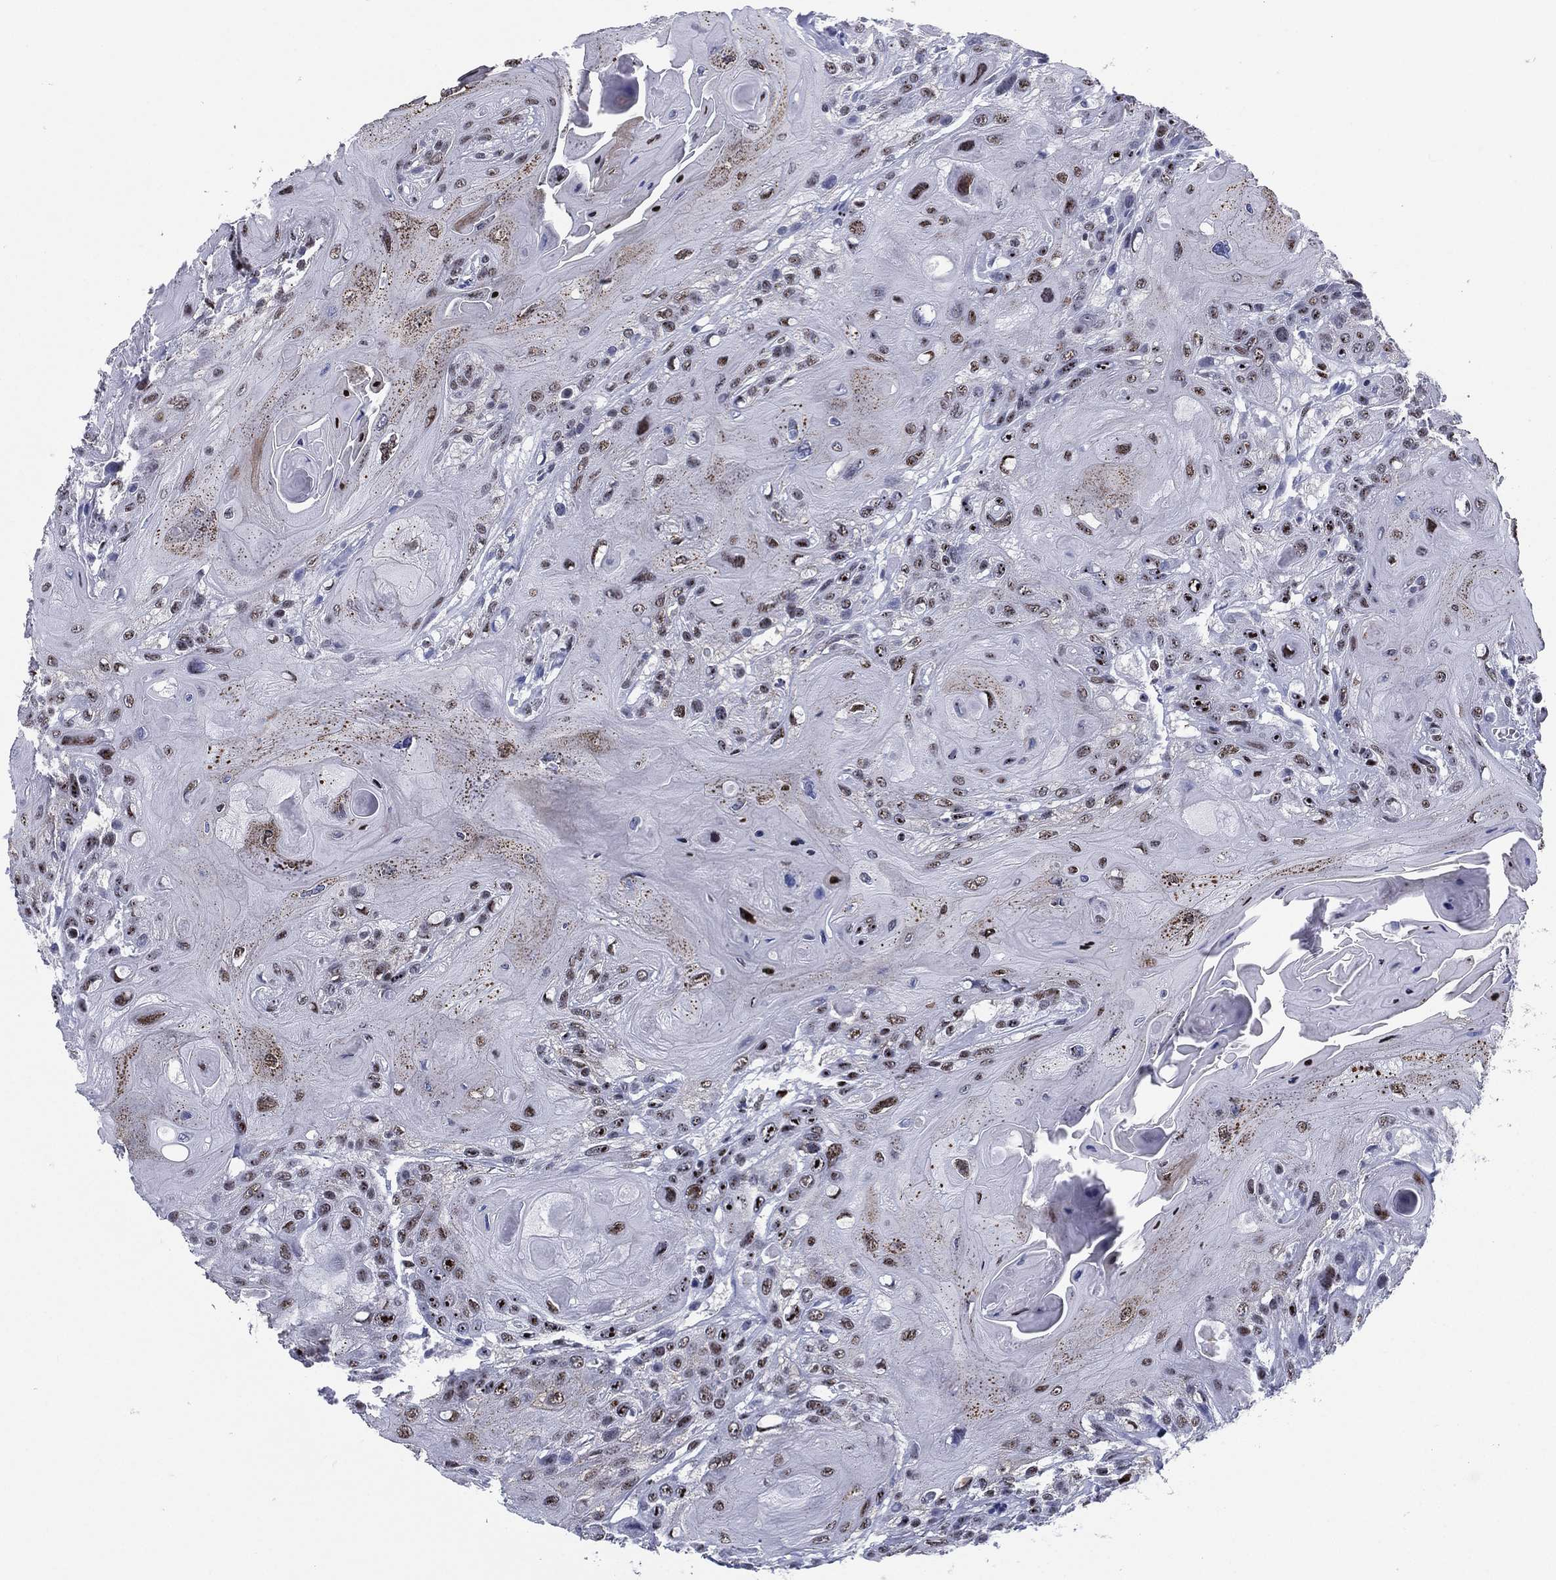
{"staining": {"intensity": "strong", "quantity": "25%-75%", "location": "nuclear"}, "tissue": "head and neck cancer", "cell_type": "Tumor cells", "image_type": "cancer", "snomed": [{"axis": "morphology", "description": "Squamous cell carcinoma, NOS"}, {"axis": "topography", "description": "Head-Neck"}], "caption": "A micrograph of human head and neck cancer (squamous cell carcinoma) stained for a protein demonstrates strong nuclear brown staining in tumor cells. The staining was performed using DAB (3,3'-diaminobenzidine), with brown indicating positive protein expression. Nuclei are stained blue with hematoxylin.", "gene": "CYB561D2", "patient": {"sex": "female", "age": 59}}